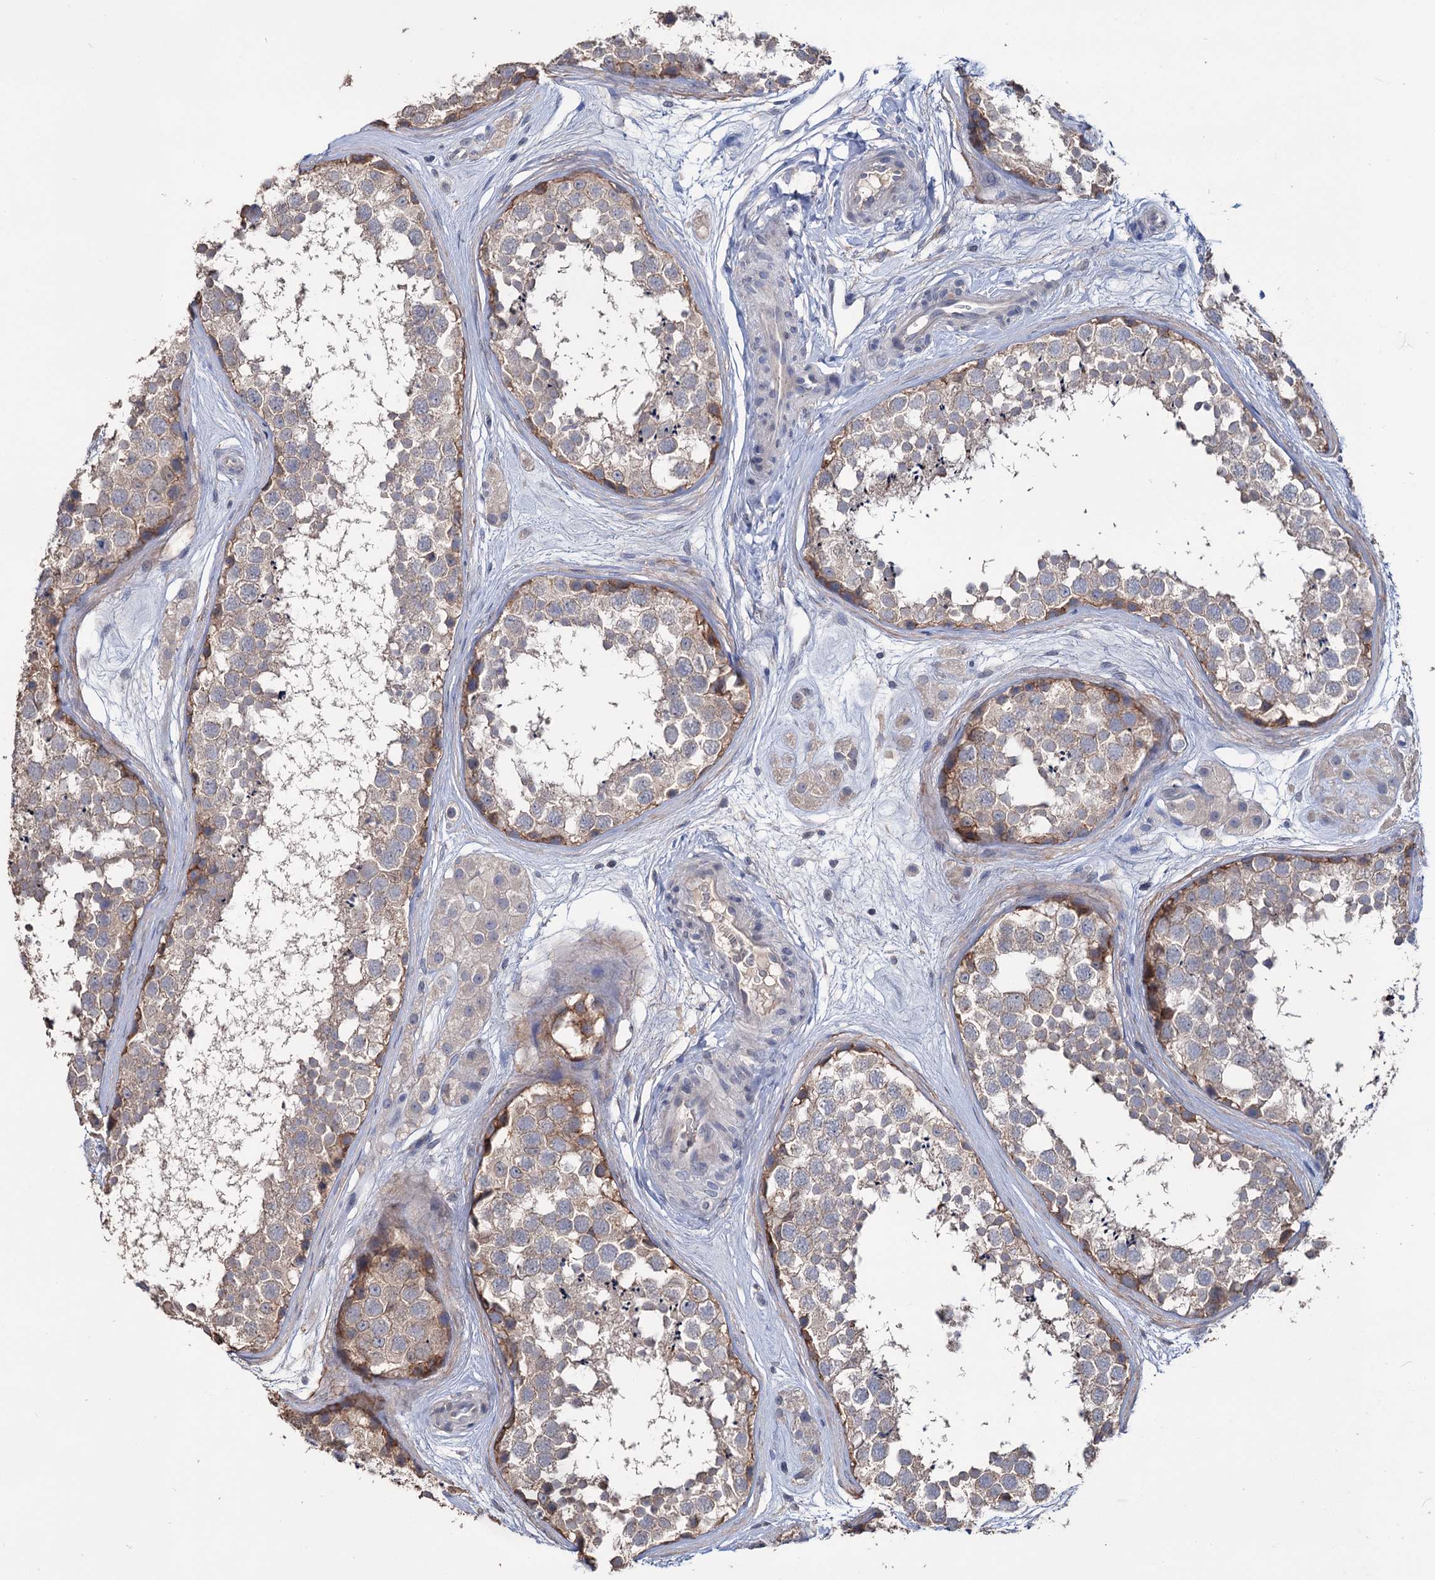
{"staining": {"intensity": "moderate", "quantity": "<25%", "location": "cytoplasmic/membranous"}, "tissue": "testis", "cell_type": "Cells in seminiferous ducts", "image_type": "normal", "snomed": [{"axis": "morphology", "description": "Normal tissue, NOS"}, {"axis": "topography", "description": "Testis"}], "caption": "Immunohistochemical staining of unremarkable testis reveals <25% levels of moderate cytoplasmic/membranous protein positivity in approximately <25% of cells in seminiferous ducts. Immunohistochemistry stains the protein in brown and the nuclei are stained blue.", "gene": "EPB41L5", "patient": {"sex": "male", "age": 56}}